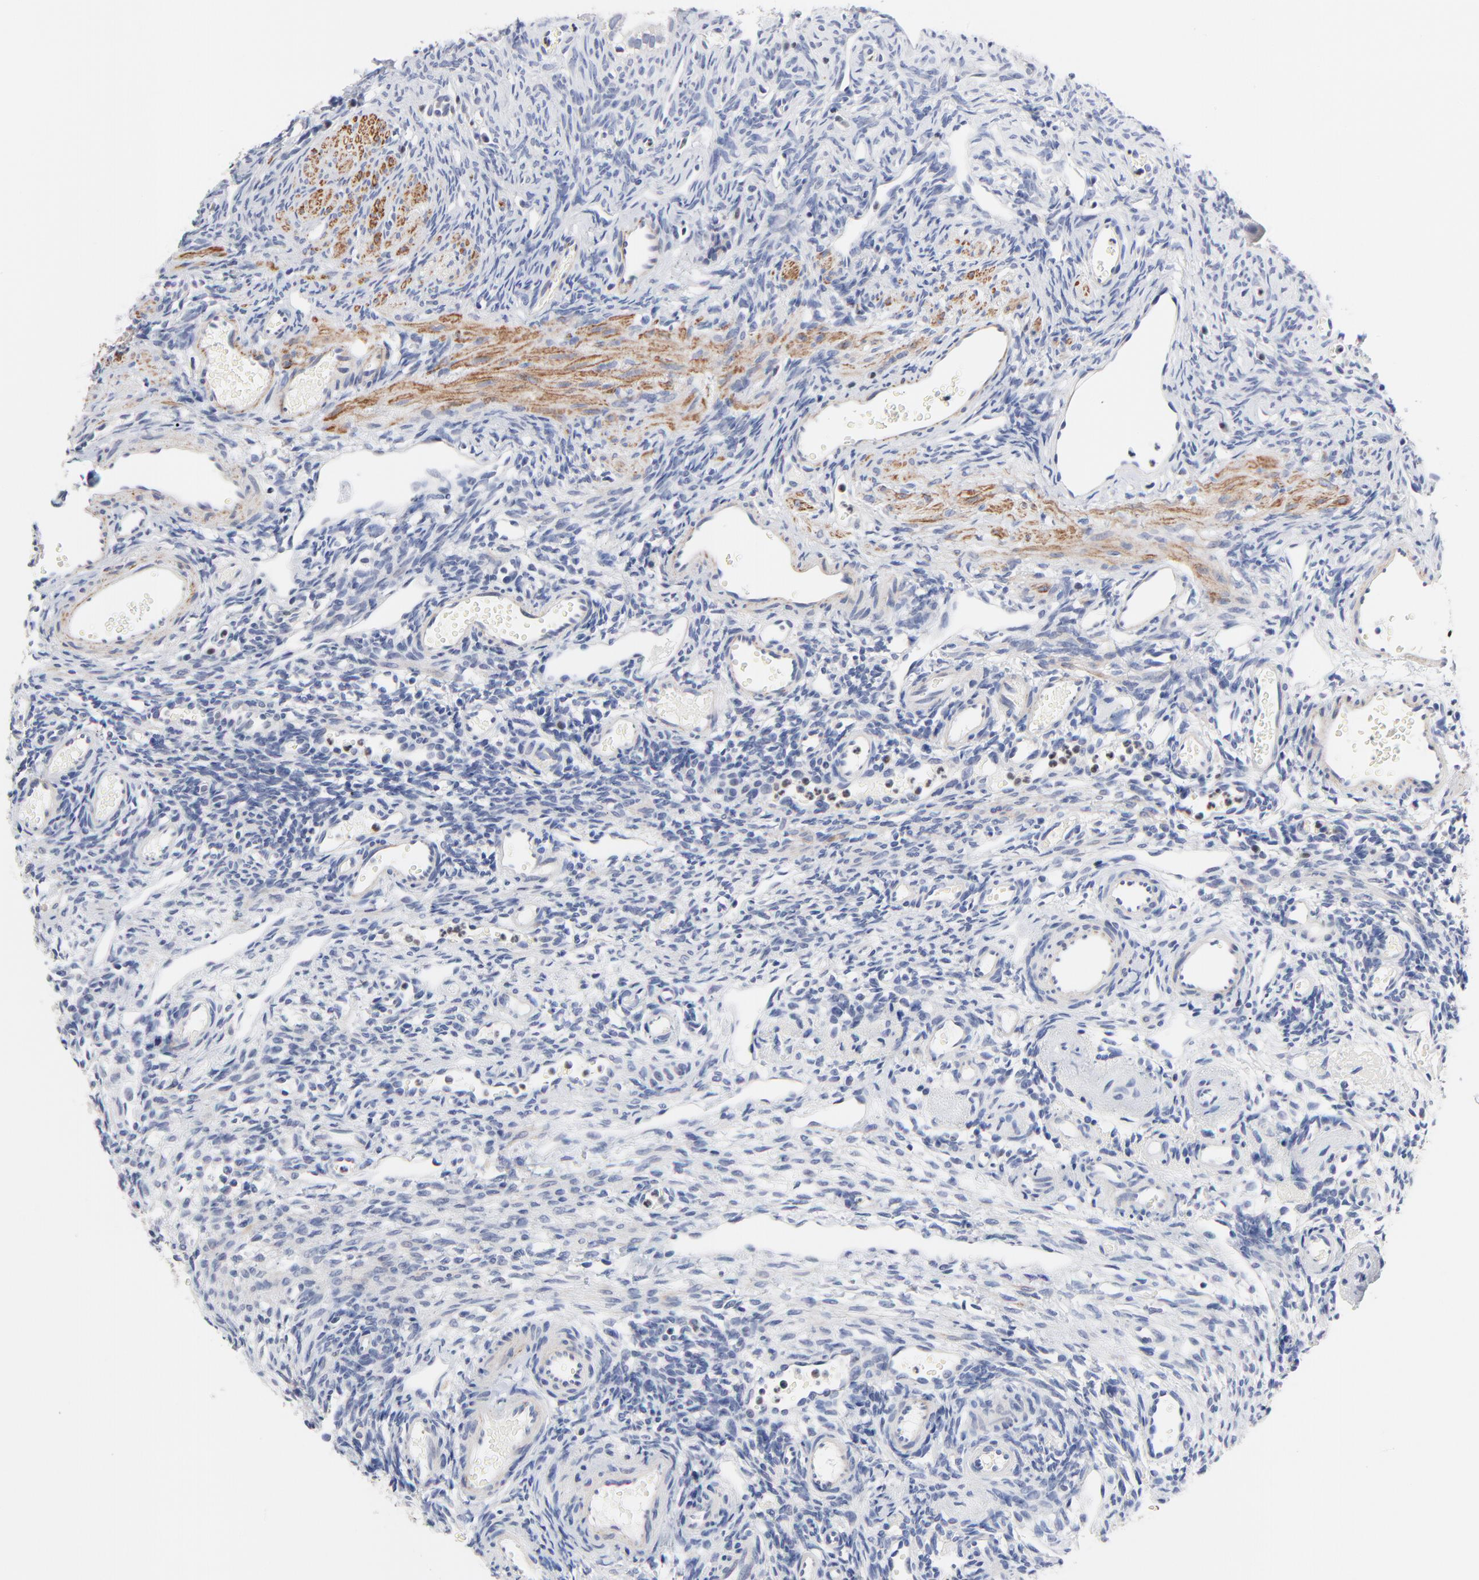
{"staining": {"intensity": "negative", "quantity": "none", "location": "none"}, "tissue": "ovary", "cell_type": "Ovarian stroma cells", "image_type": "normal", "snomed": [{"axis": "morphology", "description": "Normal tissue, NOS"}, {"axis": "topography", "description": "Ovary"}], "caption": "A high-resolution micrograph shows IHC staining of normal ovary, which exhibits no significant staining in ovarian stroma cells.", "gene": "AADAC", "patient": {"sex": "female", "age": 33}}